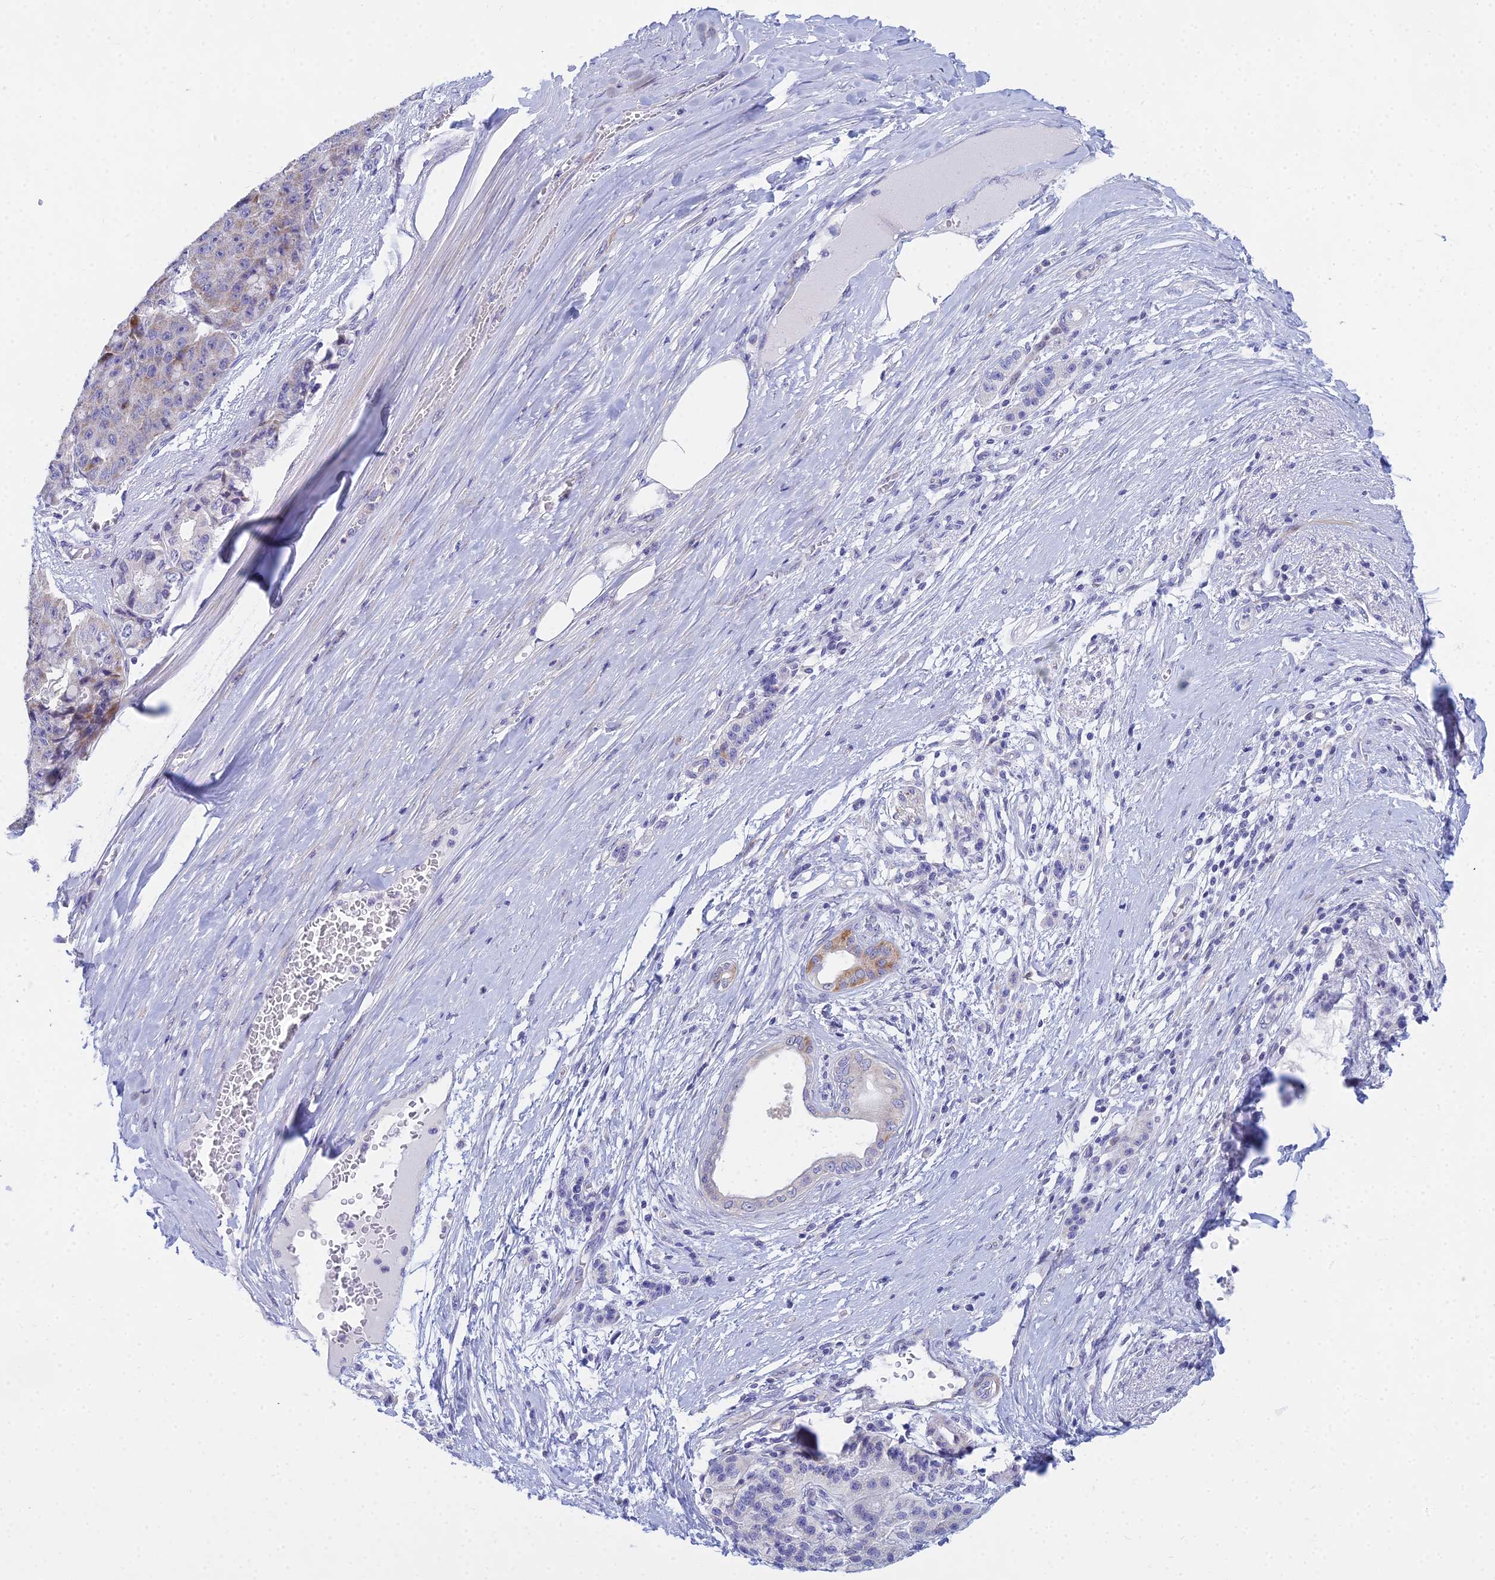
{"staining": {"intensity": "weak", "quantity": "<25%", "location": "cytoplasmic/membranous"}, "tissue": "pancreatic cancer", "cell_type": "Tumor cells", "image_type": "cancer", "snomed": [{"axis": "morphology", "description": "Adenocarcinoma, NOS"}, {"axis": "topography", "description": "Pancreas"}], "caption": "Immunohistochemistry (IHC) of pancreatic cancer (adenocarcinoma) displays no expression in tumor cells.", "gene": "PRR13", "patient": {"sex": "male", "age": 50}}